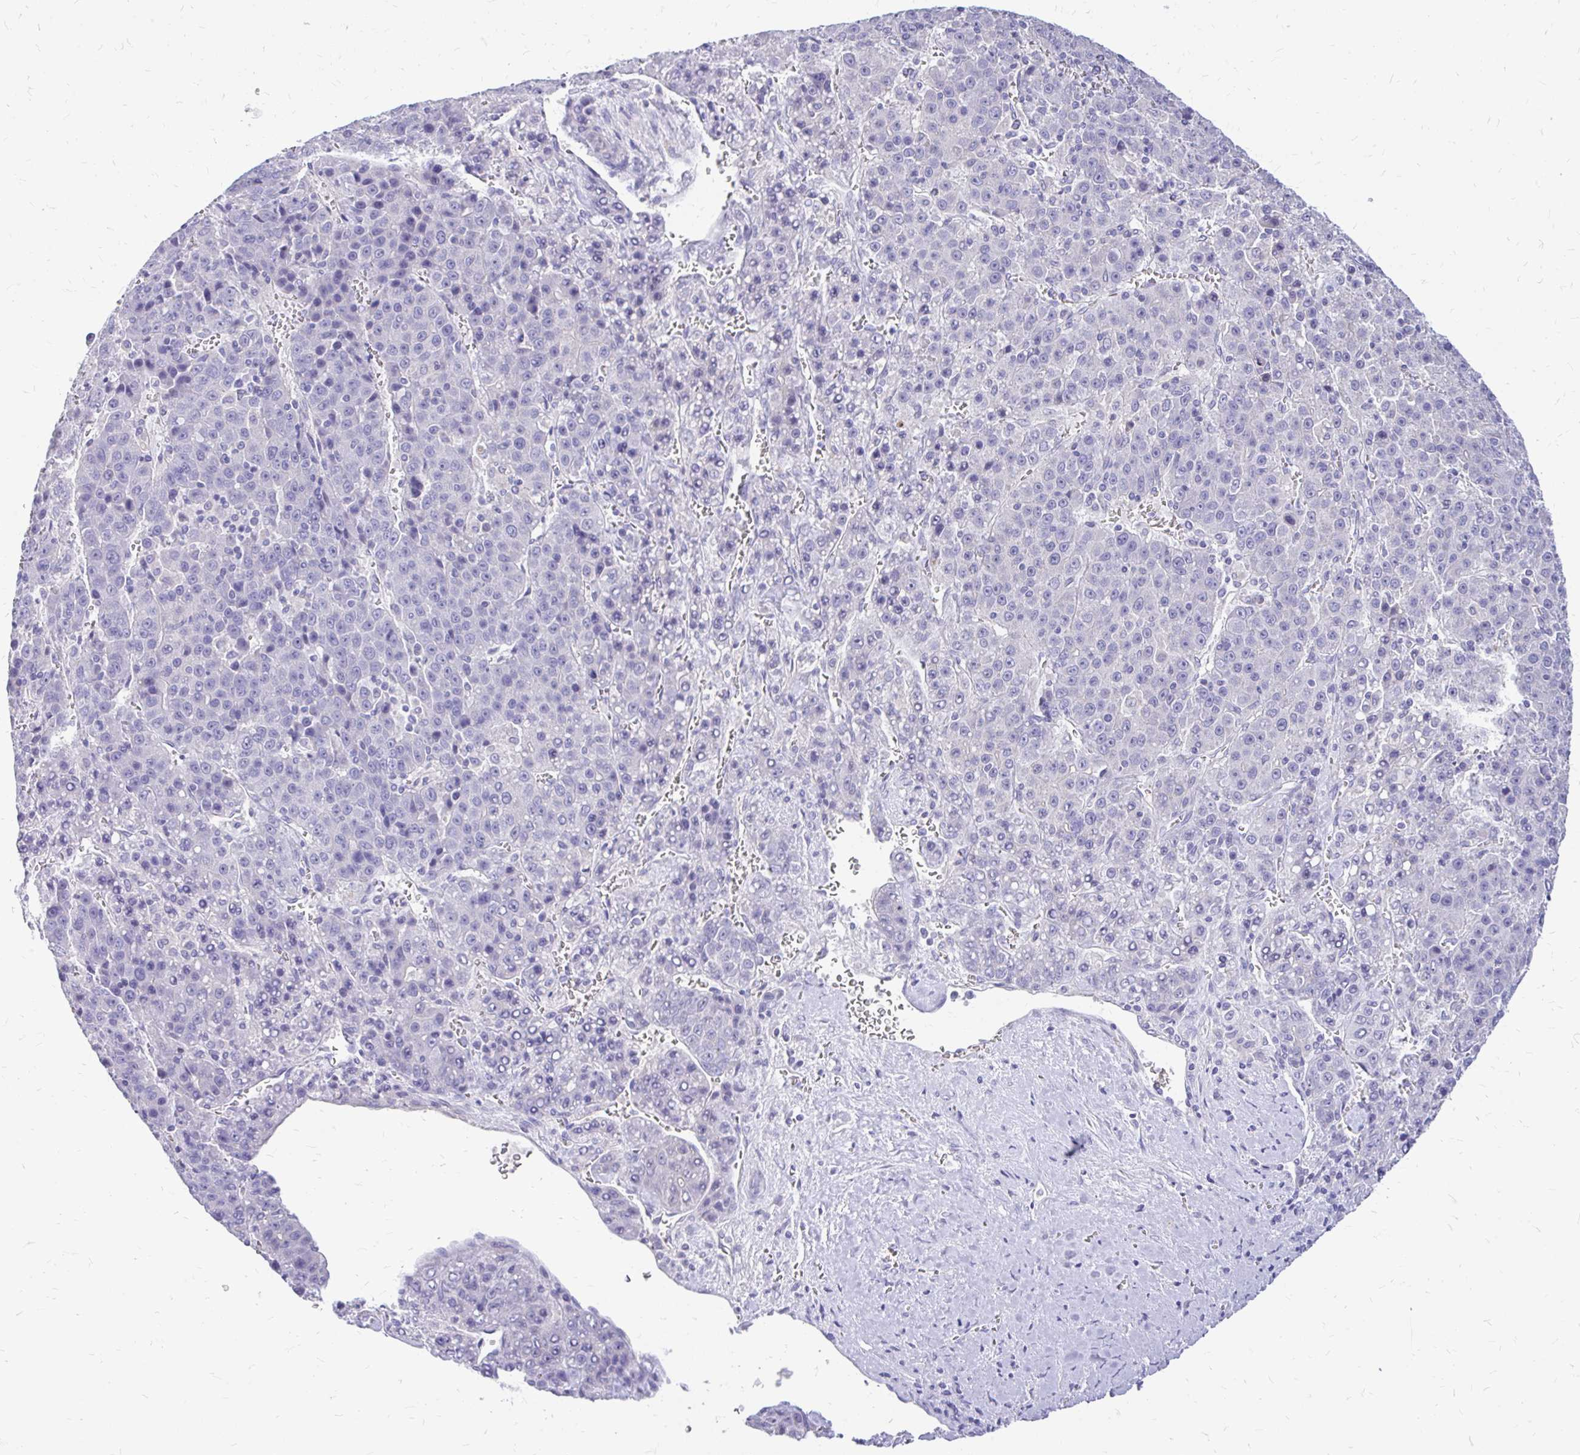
{"staining": {"intensity": "negative", "quantity": "none", "location": "none"}, "tissue": "liver cancer", "cell_type": "Tumor cells", "image_type": "cancer", "snomed": [{"axis": "morphology", "description": "Carcinoma, Hepatocellular, NOS"}, {"axis": "topography", "description": "Liver"}], "caption": "Tumor cells are negative for protein expression in human liver hepatocellular carcinoma.", "gene": "MAP1LC3A", "patient": {"sex": "female", "age": 53}}